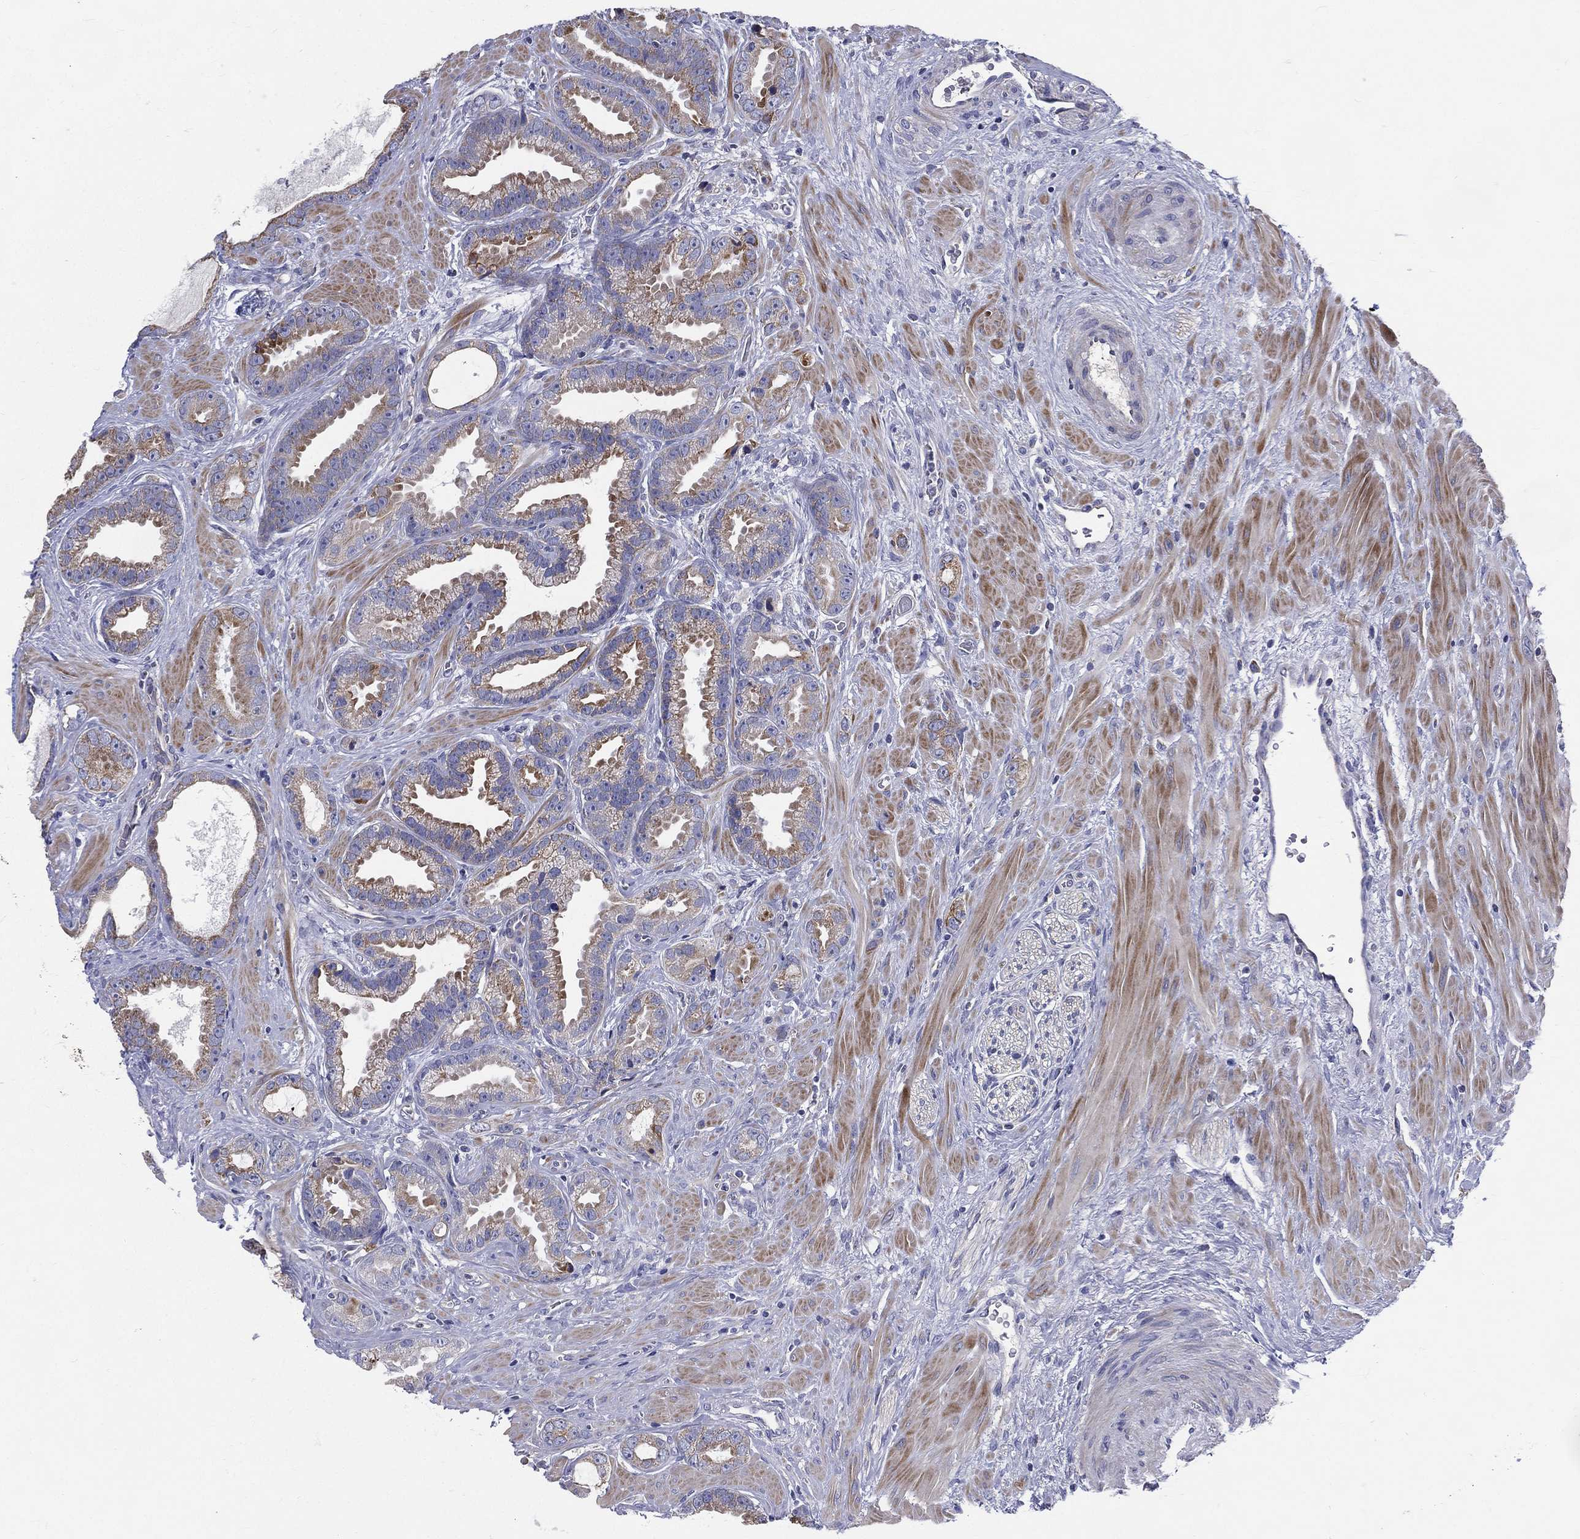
{"staining": {"intensity": "strong", "quantity": "<25%", "location": "cytoplasmic/membranous"}, "tissue": "prostate cancer", "cell_type": "Tumor cells", "image_type": "cancer", "snomed": [{"axis": "morphology", "description": "Adenocarcinoma, Low grade"}, {"axis": "topography", "description": "Prostate"}], "caption": "DAB immunohistochemical staining of prostate cancer (low-grade adenocarcinoma) displays strong cytoplasmic/membranous protein positivity in approximately <25% of tumor cells.", "gene": "PWWP3A", "patient": {"sex": "male", "age": 68}}